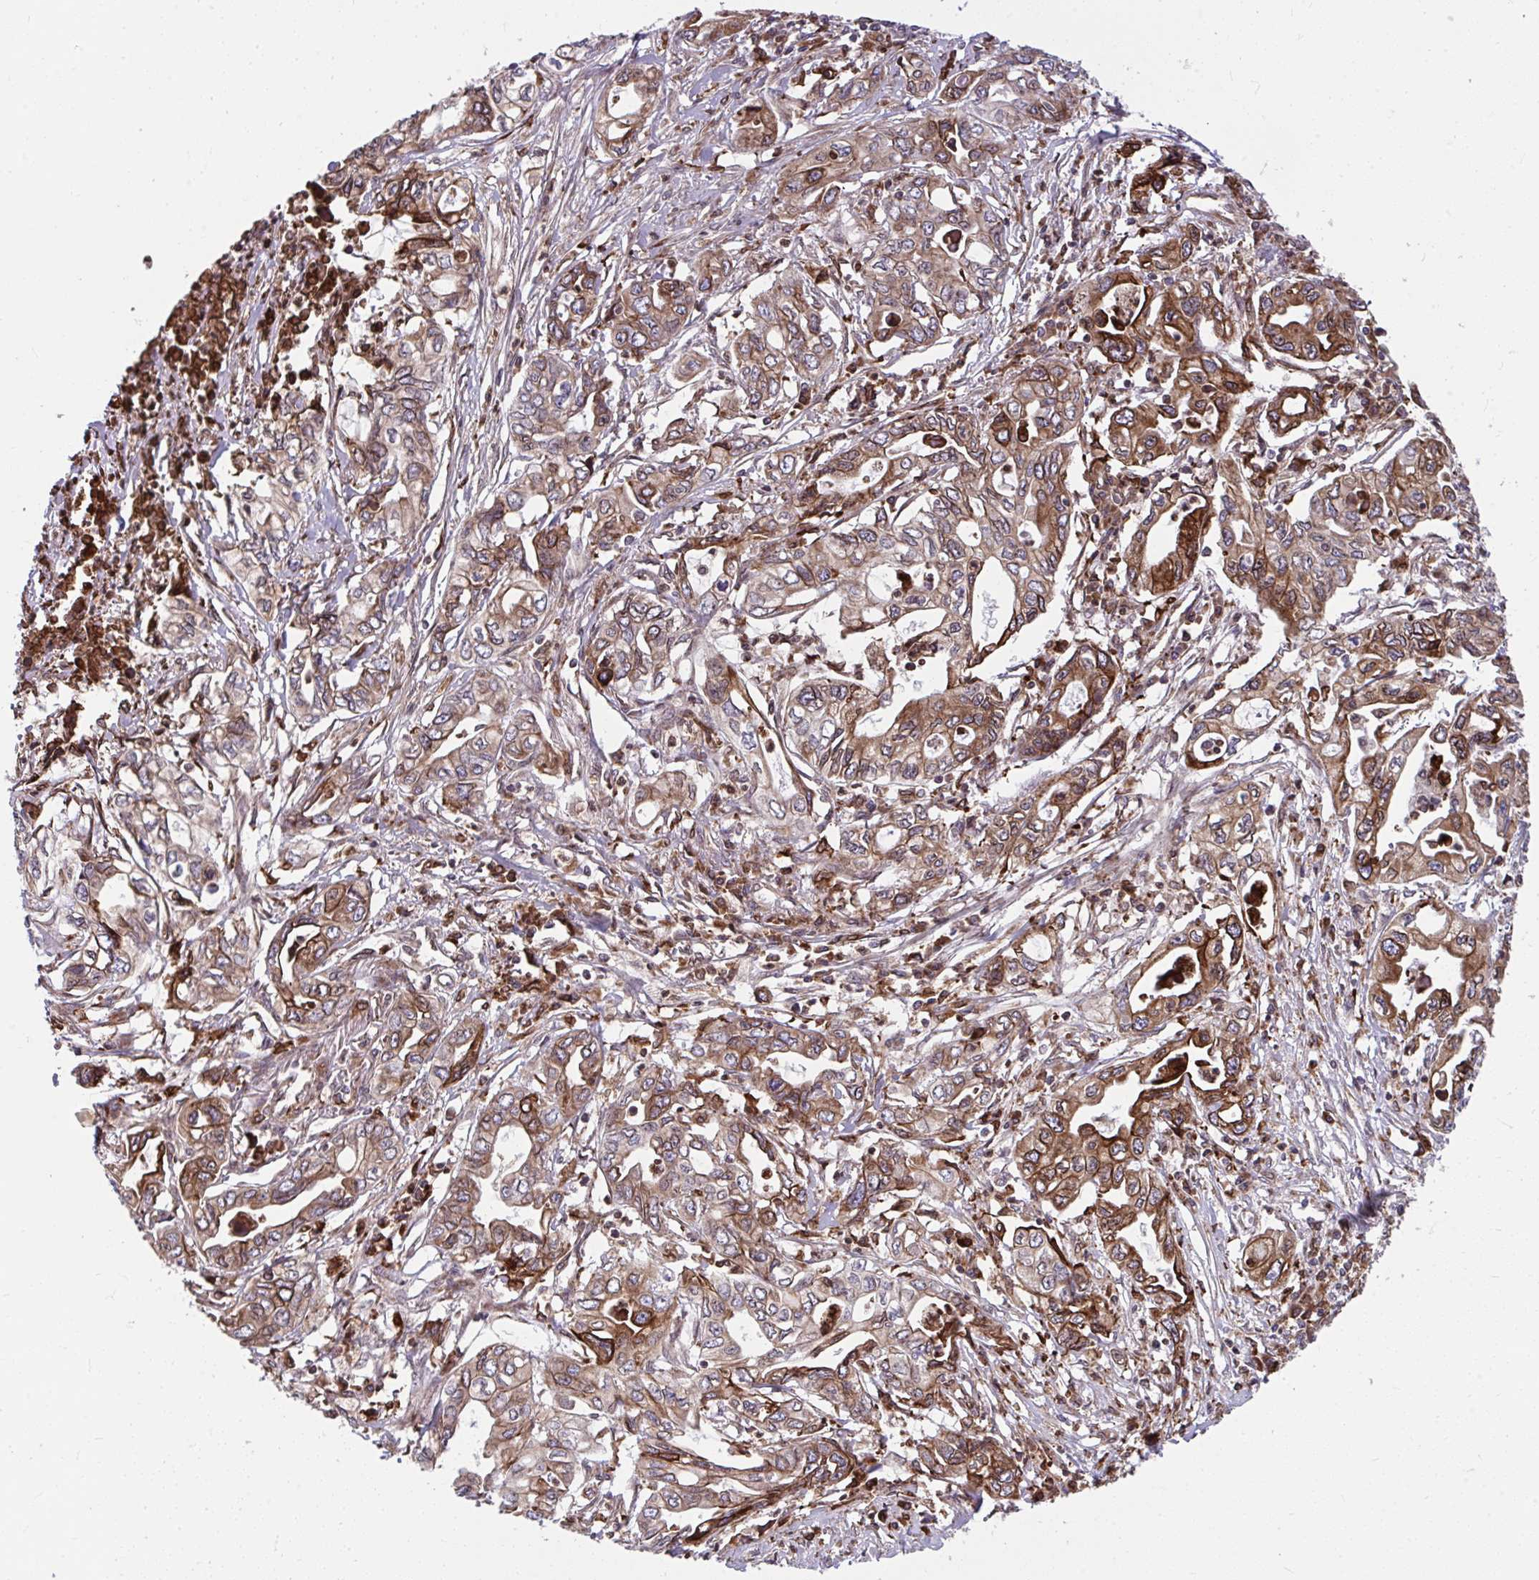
{"staining": {"intensity": "strong", "quantity": "25%-75%", "location": "cytoplasmic/membranous"}, "tissue": "pancreatic cancer", "cell_type": "Tumor cells", "image_type": "cancer", "snomed": [{"axis": "morphology", "description": "Adenocarcinoma, NOS"}, {"axis": "topography", "description": "Pancreas"}], "caption": "DAB immunohistochemical staining of human pancreatic adenocarcinoma shows strong cytoplasmic/membranous protein positivity in about 25%-75% of tumor cells.", "gene": "STIM2", "patient": {"sex": "male", "age": 68}}